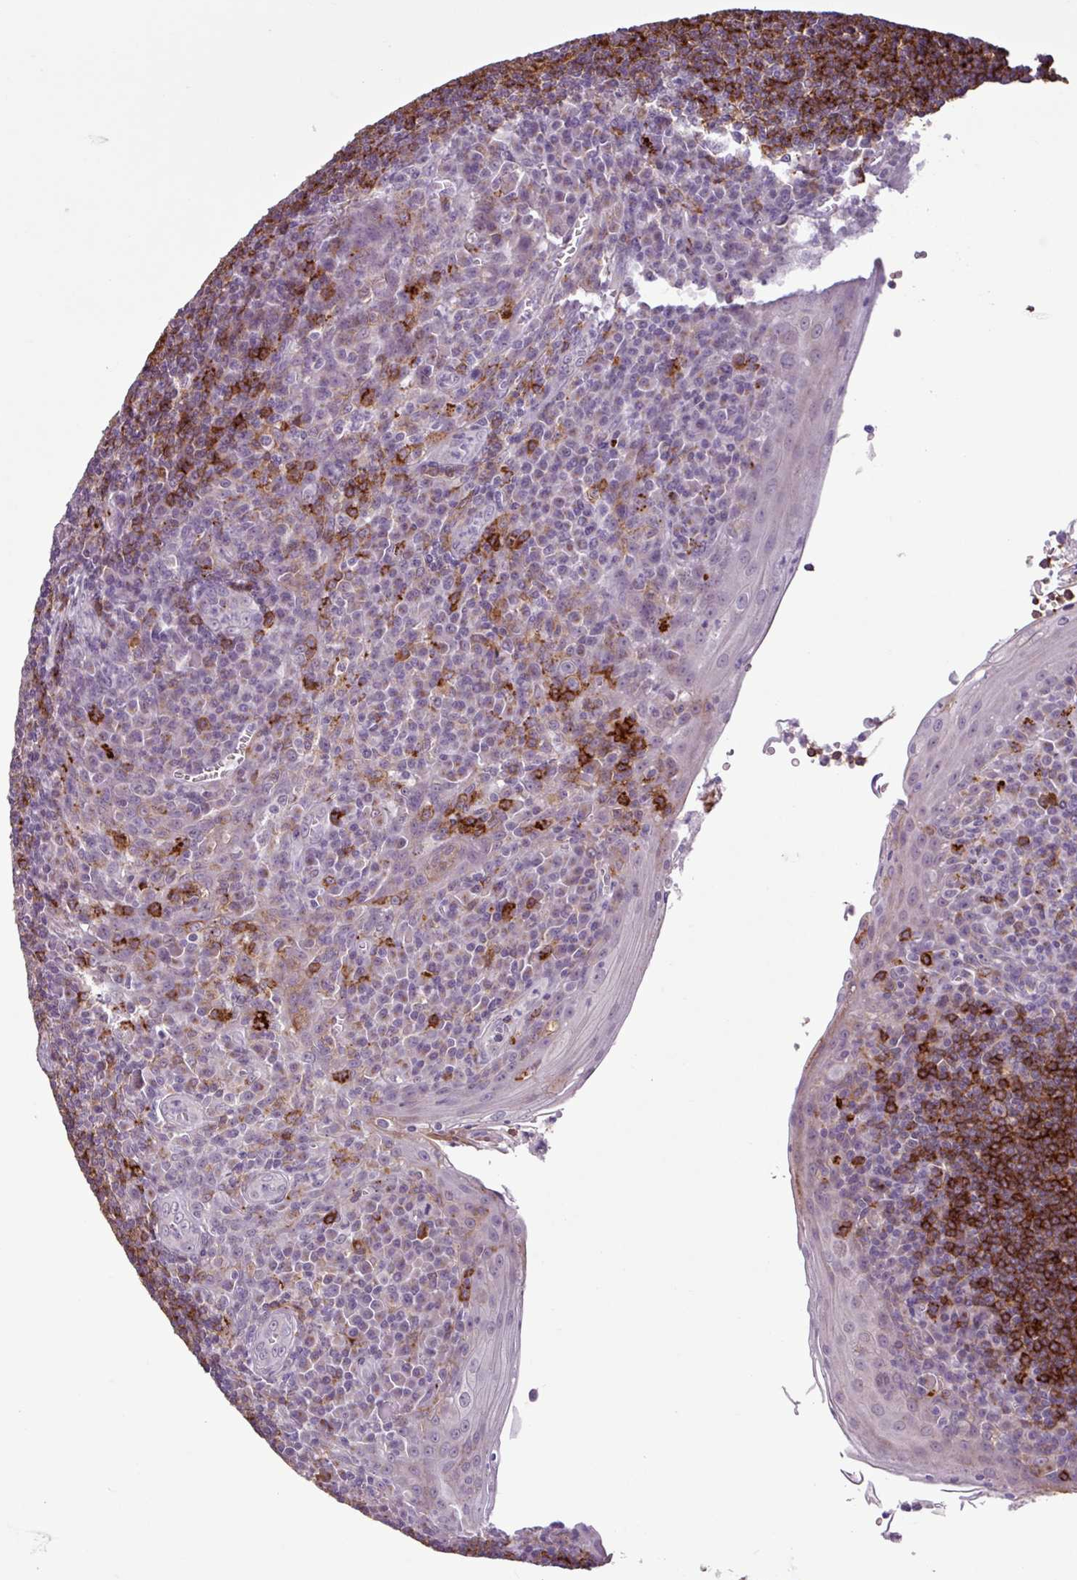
{"staining": {"intensity": "negative", "quantity": "none", "location": "none"}, "tissue": "tonsil", "cell_type": "Germinal center cells", "image_type": "normal", "snomed": [{"axis": "morphology", "description": "Normal tissue, NOS"}, {"axis": "topography", "description": "Tonsil"}], "caption": "Protein analysis of normal tonsil exhibits no significant positivity in germinal center cells.", "gene": "C9orf24", "patient": {"sex": "male", "age": 27}}